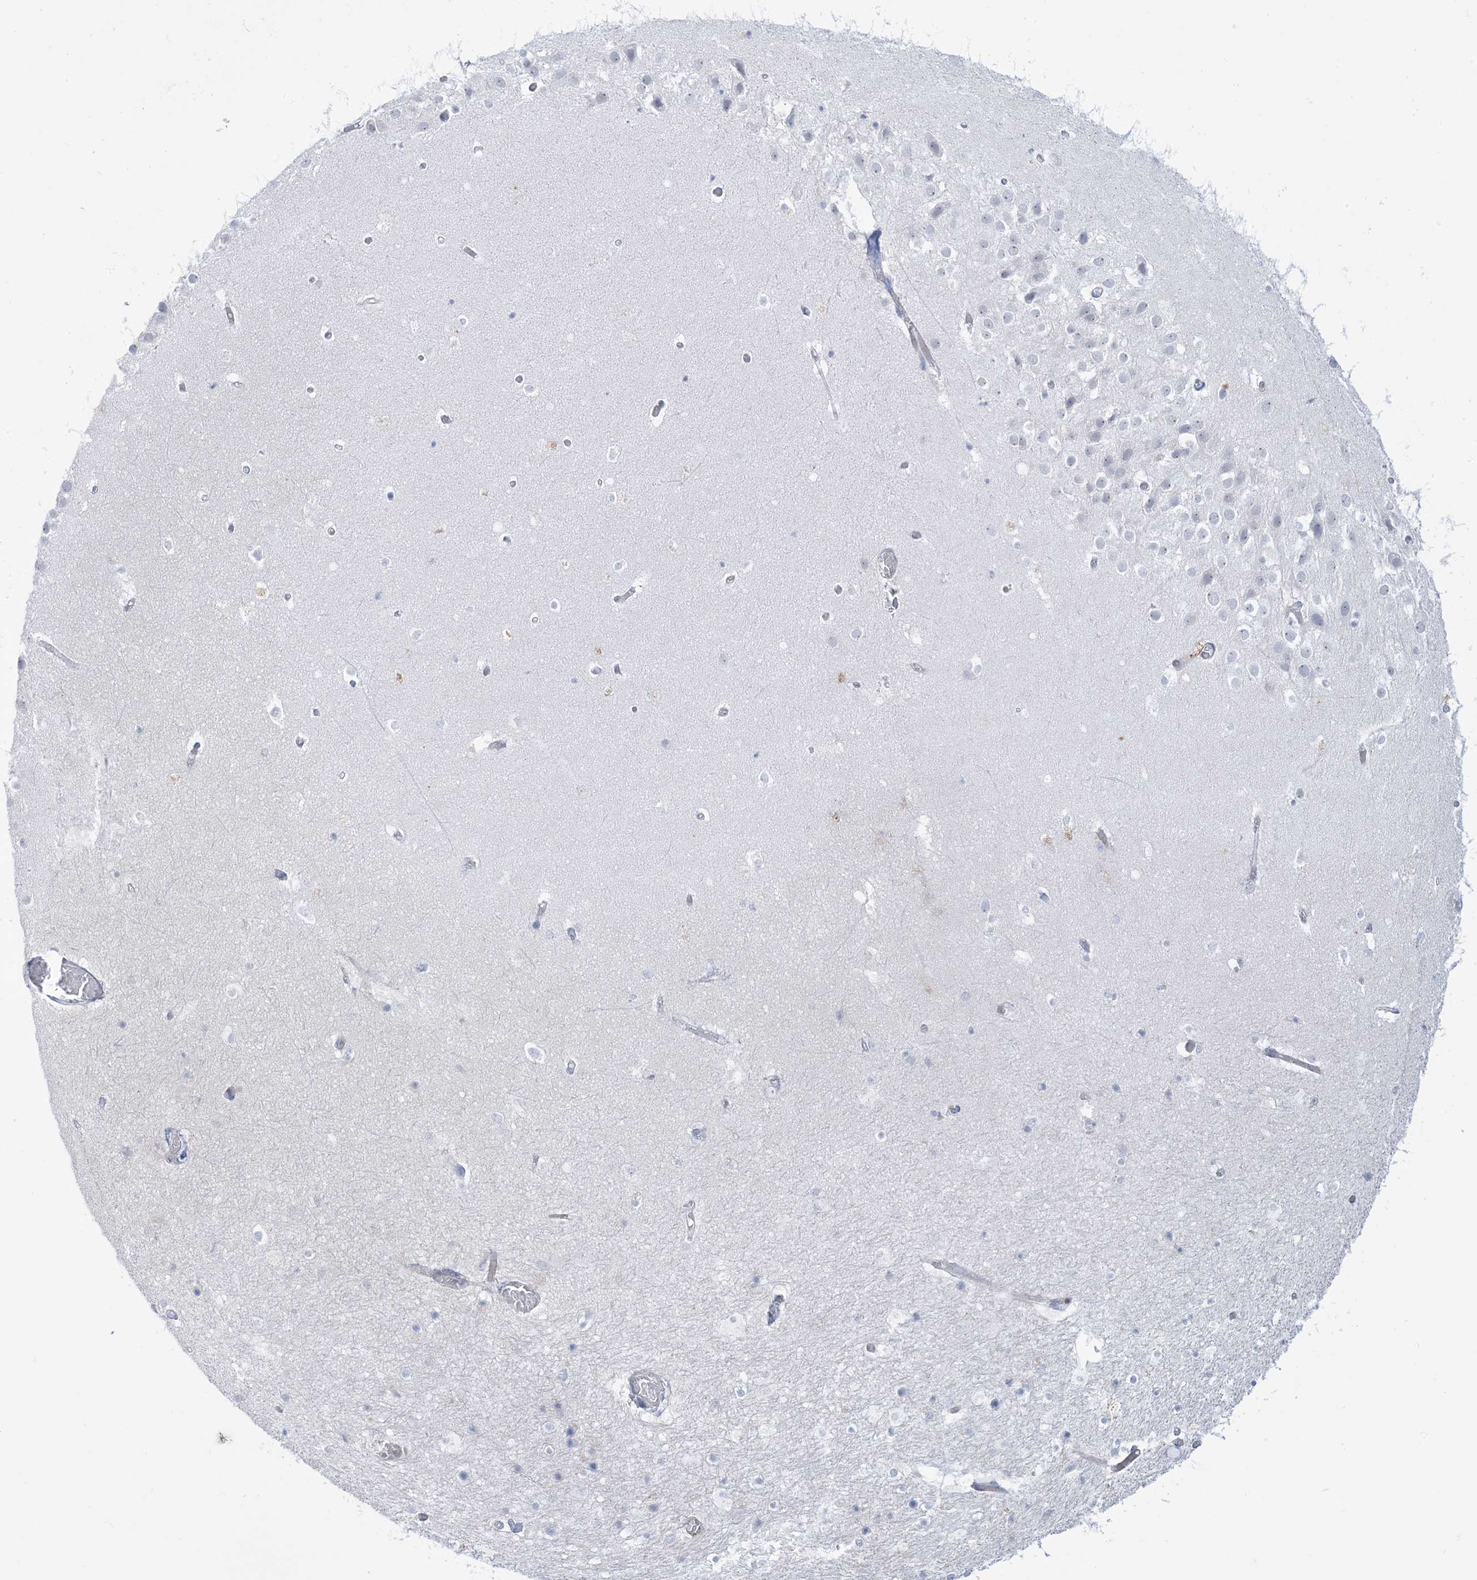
{"staining": {"intensity": "negative", "quantity": "none", "location": "none"}, "tissue": "hippocampus", "cell_type": "Glial cells", "image_type": "normal", "snomed": [{"axis": "morphology", "description": "Normal tissue, NOS"}, {"axis": "topography", "description": "Hippocampus"}], "caption": "Glial cells are negative for protein expression in benign human hippocampus. (DAB (3,3'-diaminobenzidine) IHC, high magnification).", "gene": "ATP11C", "patient": {"sex": "female", "age": 52}}